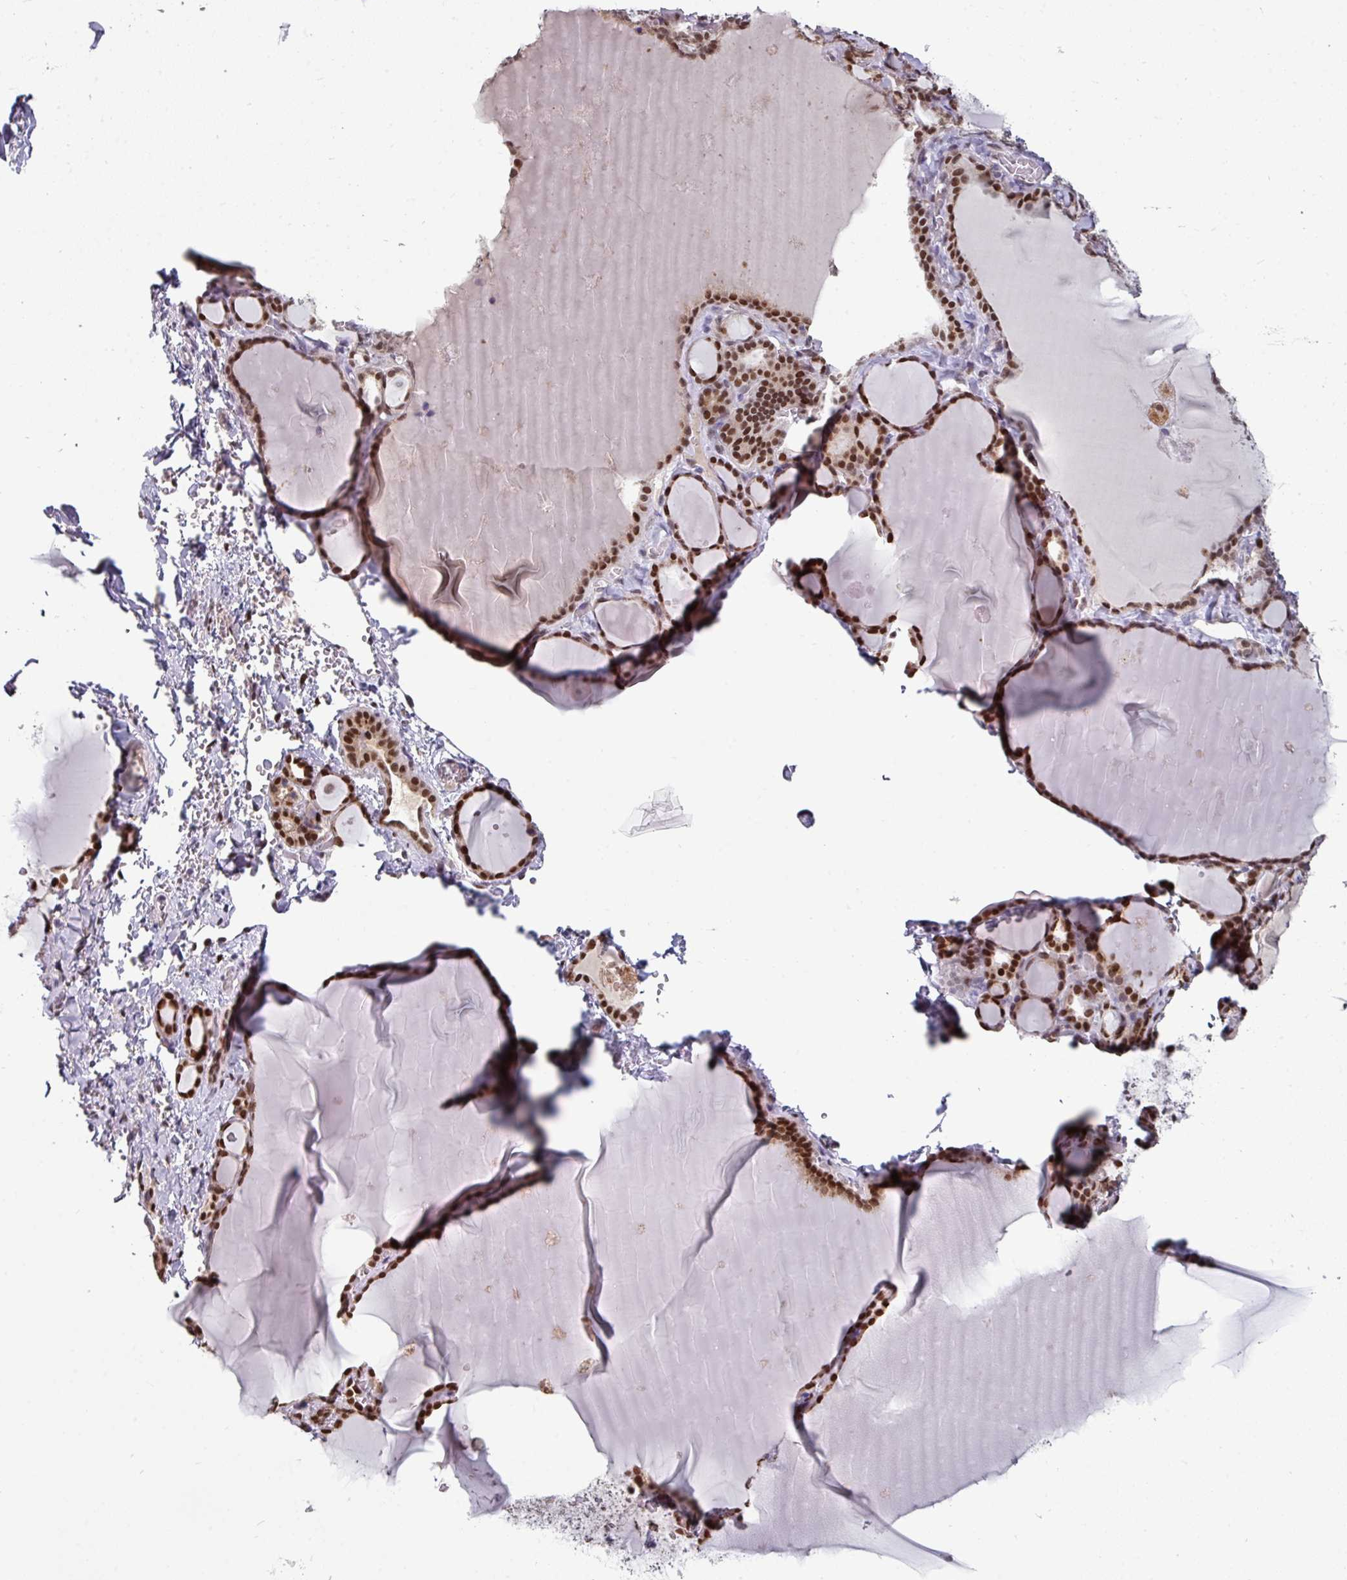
{"staining": {"intensity": "strong", "quantity": ">75%", "location": "nuclear"}, "tissue": "thyroid gland", "cell_type": "Glandular cells", "image_type": "normal", "snomed": [{"axis": "morphology", "description": "Normal tissue, NOS"}, {"axis": "topography", "description": "Thyroid gland"}], "caption": "Immunohistochemical staining of unremarkable thyroid gland demonstrates >75% levels of strong nuclear protein staining in approximately >75% of glandular cells.", "gene": "SWSAP1", "patient": {"sex": "female", "age": 49}}